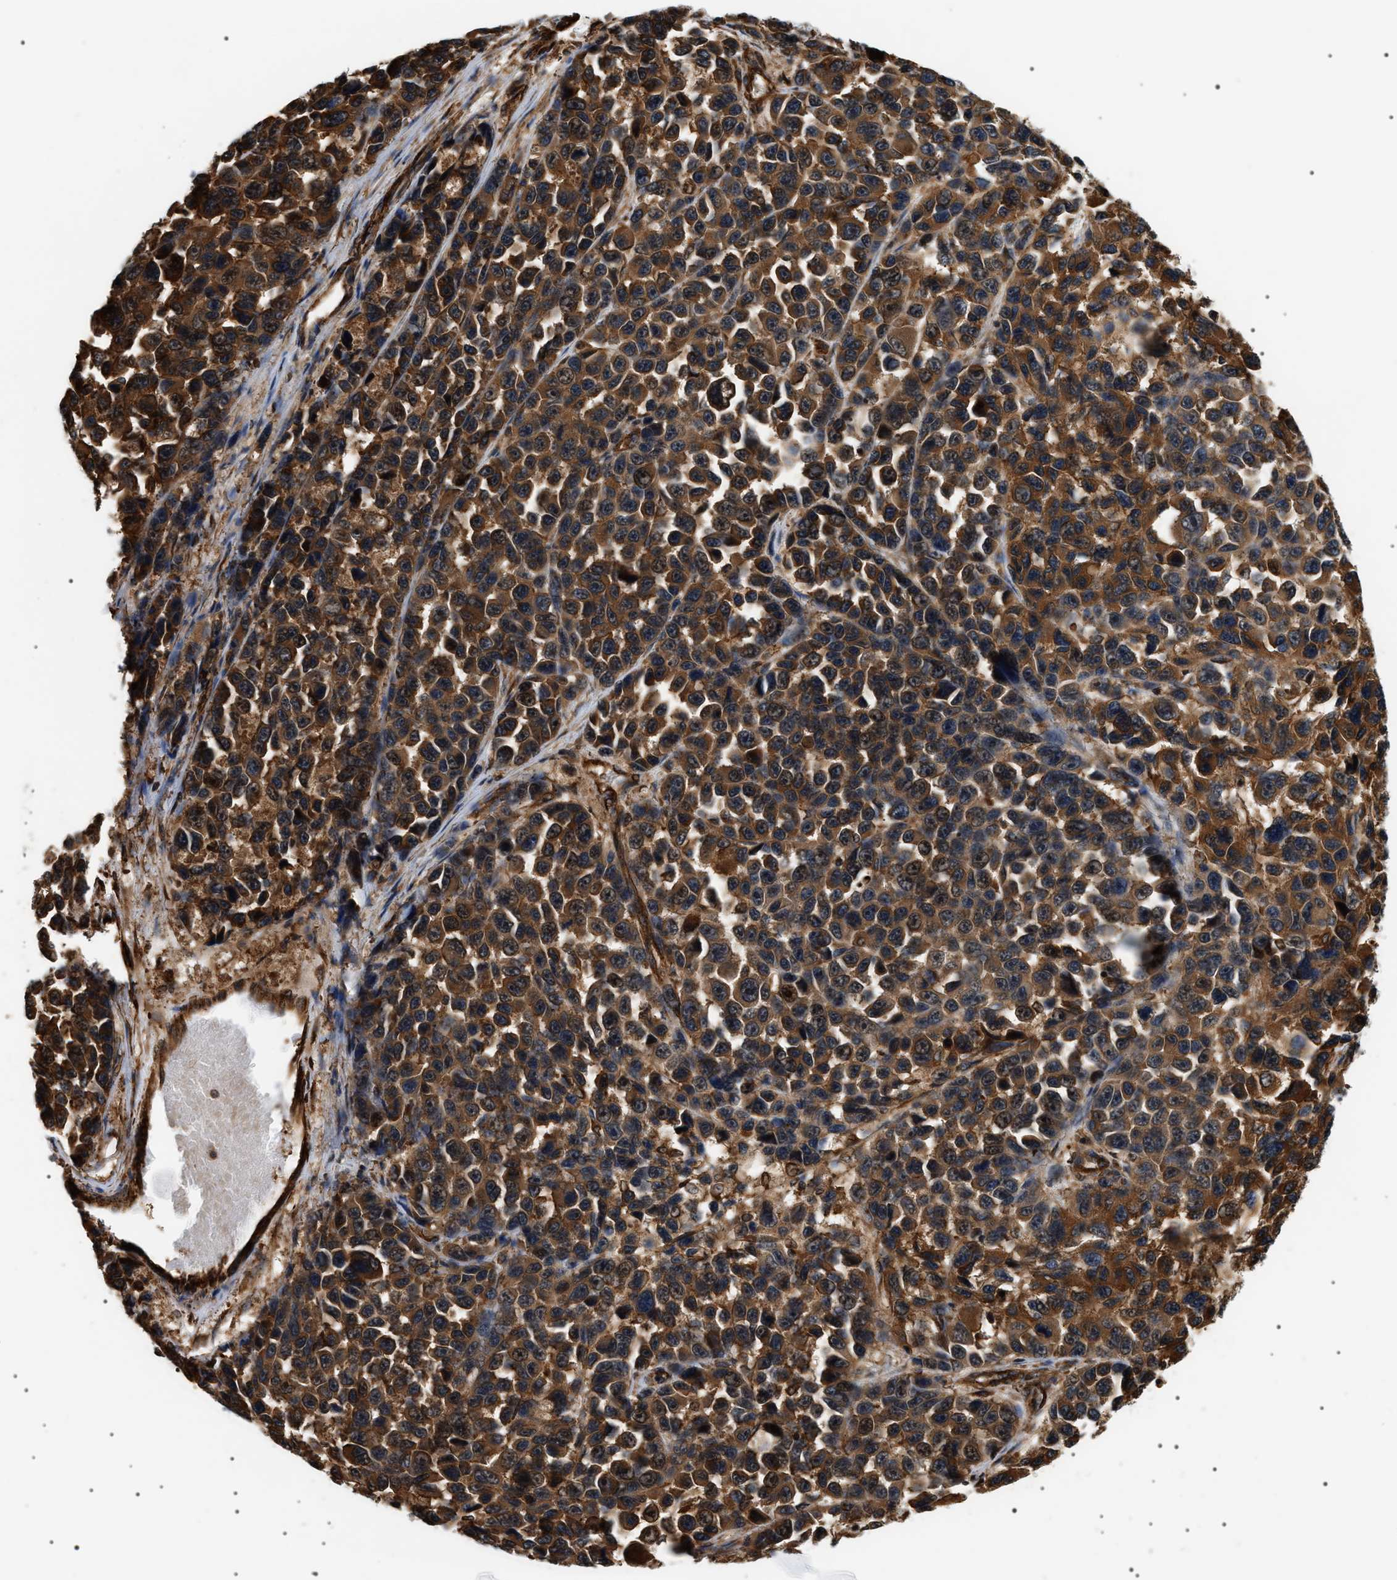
{"staining": {"intensity": "moderate", "quantity": ">75%", "location": "cytoplasmic/membranous"}, "tissue": "melanoma", "cell_type": "Tumor cells", "image_type": "cancer", "snomed": [{"axis": "morphology", "description": "Malignant melanoma, NOS"}, {"axis": "topography", "description": "Skin"}], "caption": "Human melanoma stained with a protein marker shows moderate staining in tumor cells.", "gene": "SH3GLB2", "patient": {"sex": "male", "age": 53}}